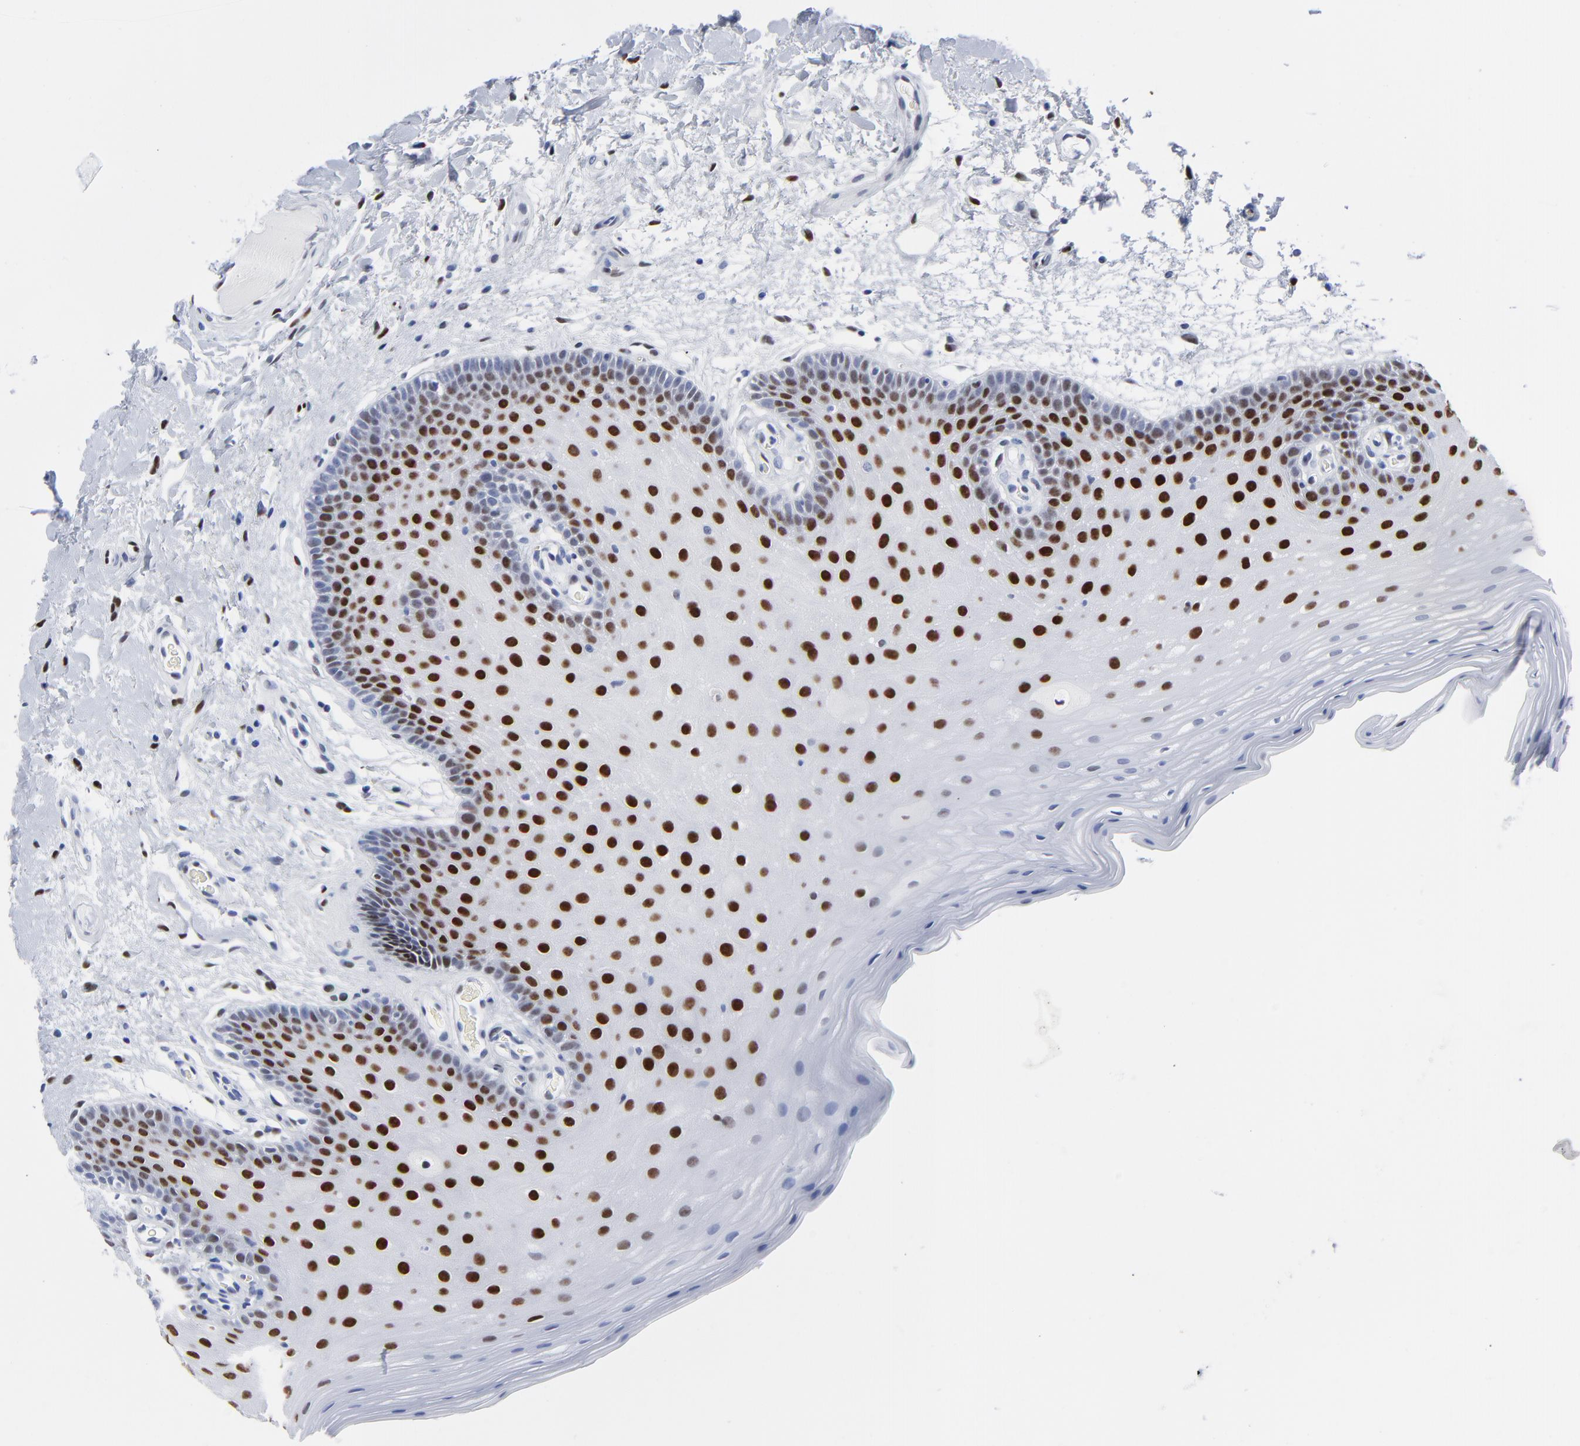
{"staining": {"intensity": "strong", "quantity": "25%-75%", "location": "nuclear"}, "tissue": "oral mucosa", "cell_type": "Squamous epithelial cells", "image_type": "normal", "snomed": [{"axis": "morphology", "description": "Normal tissue, NOS"}, {"axis": "morphology", "description": "Squamous cell carcinoma, NOS"}, {"axis": "topography", "description": "Skeletal muscle"}, {"axis": "topography", "description": "Oral tissue"}, {"axis": "topography", "description": "Head-Neck"}], "caption": "Oral mucosa was stained to show a protein in brown. There is high levels of strong nuclear expression in about 25%-75% of squamous epithelial cells. (IHC, brightfield microscopy, high magnification).", "gene": "JUN", "patient": {"sex": "male", "age": 71}}